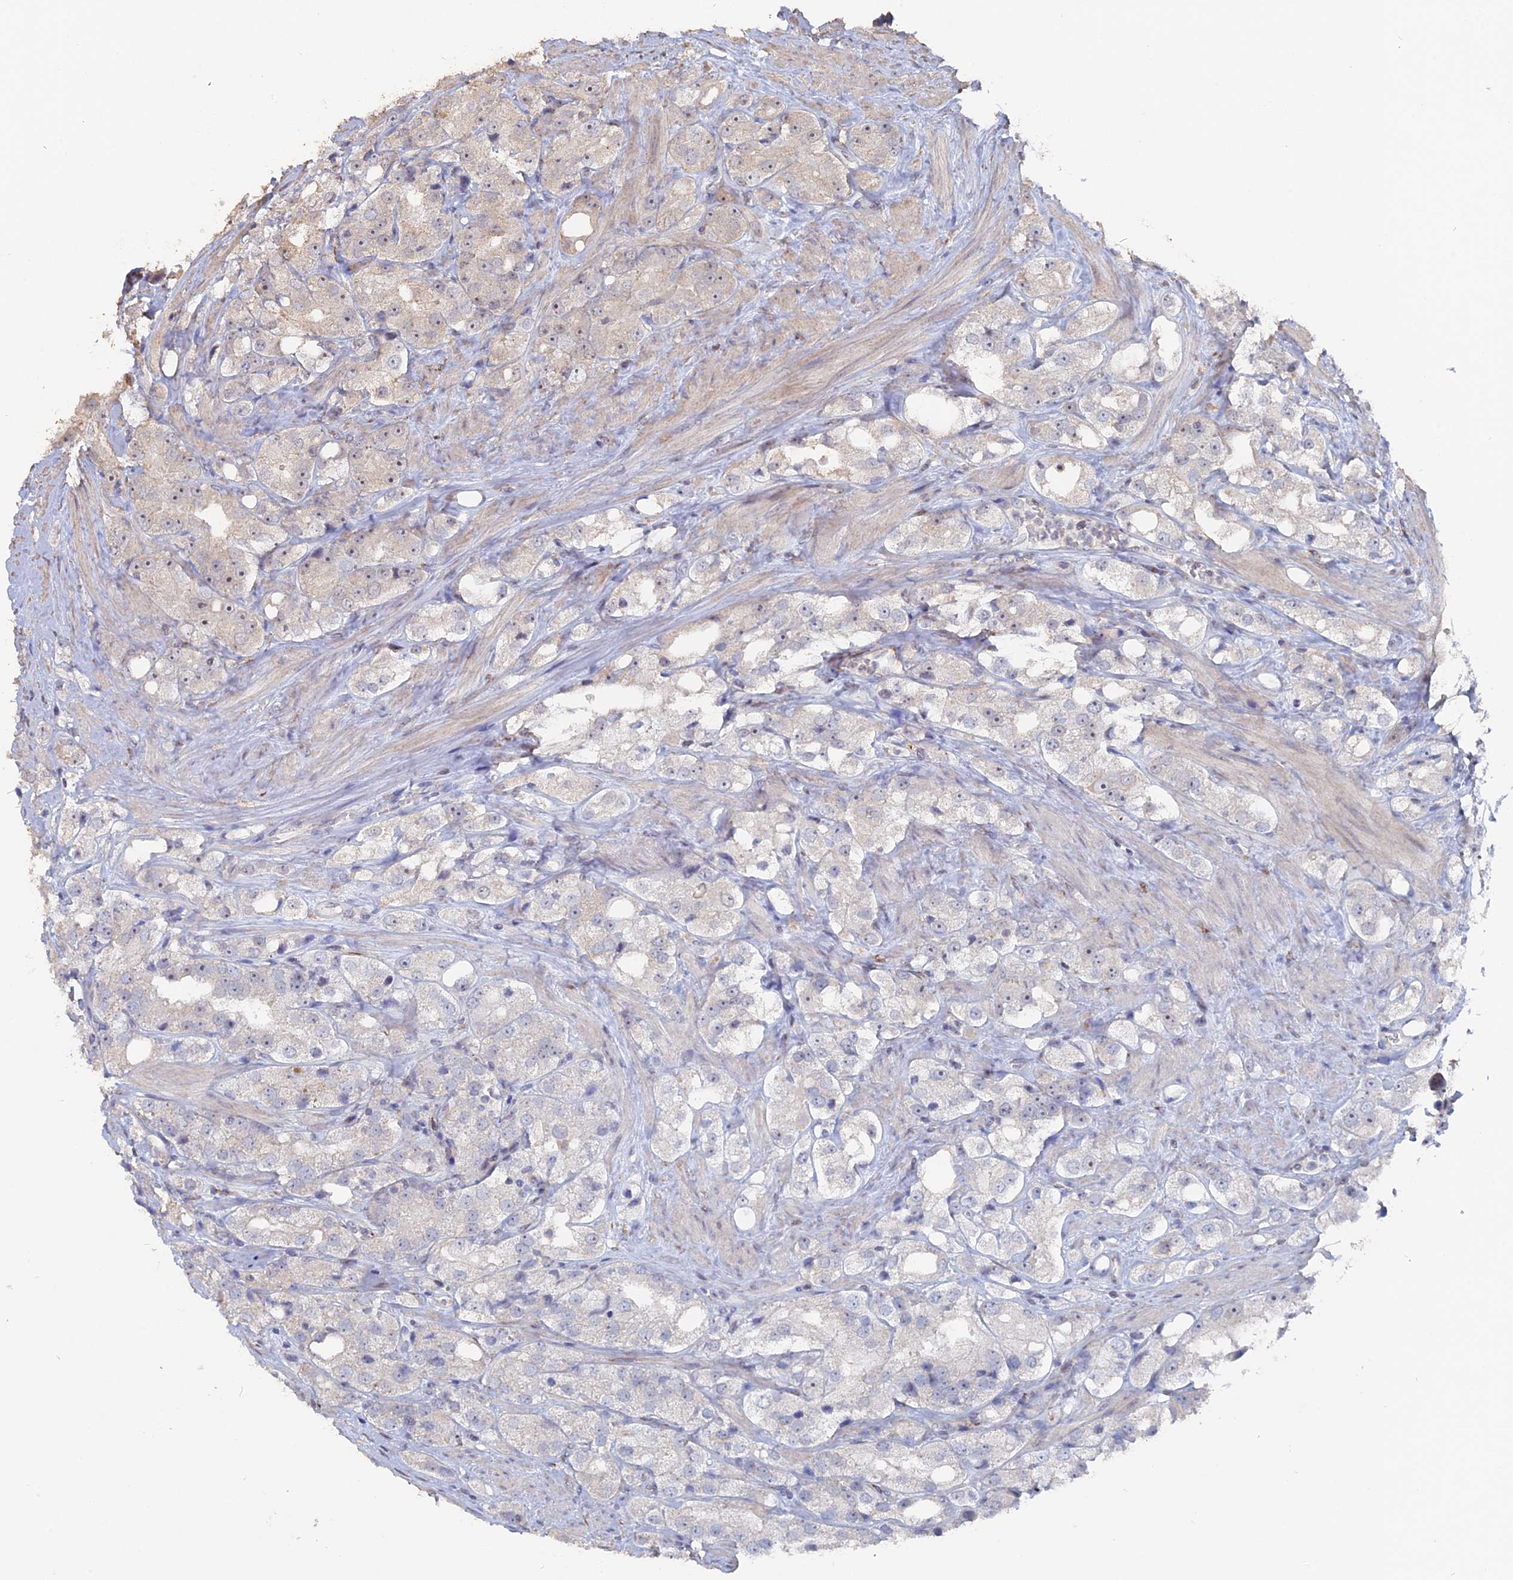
{"staining": {"intensity": "weak", "quantity": "<25%", "location": "nuclear"}, "tissue": "prostate cancer", "cell_type": "Tumor cells", "image_type": "cancer", "snomed": [{"axis": "morphology", "description": "Adenocarcinoma, NOS"}, {"axis": "topography", "description": "Prostate"}], "caption": "Adenocarcinoma (prostate) stained for a protein using immunohistochemistry (IHC) exhibits no staining tumor cells.", "gene": "SEMG2", "patient": {"sex": "male", "age": 79}}